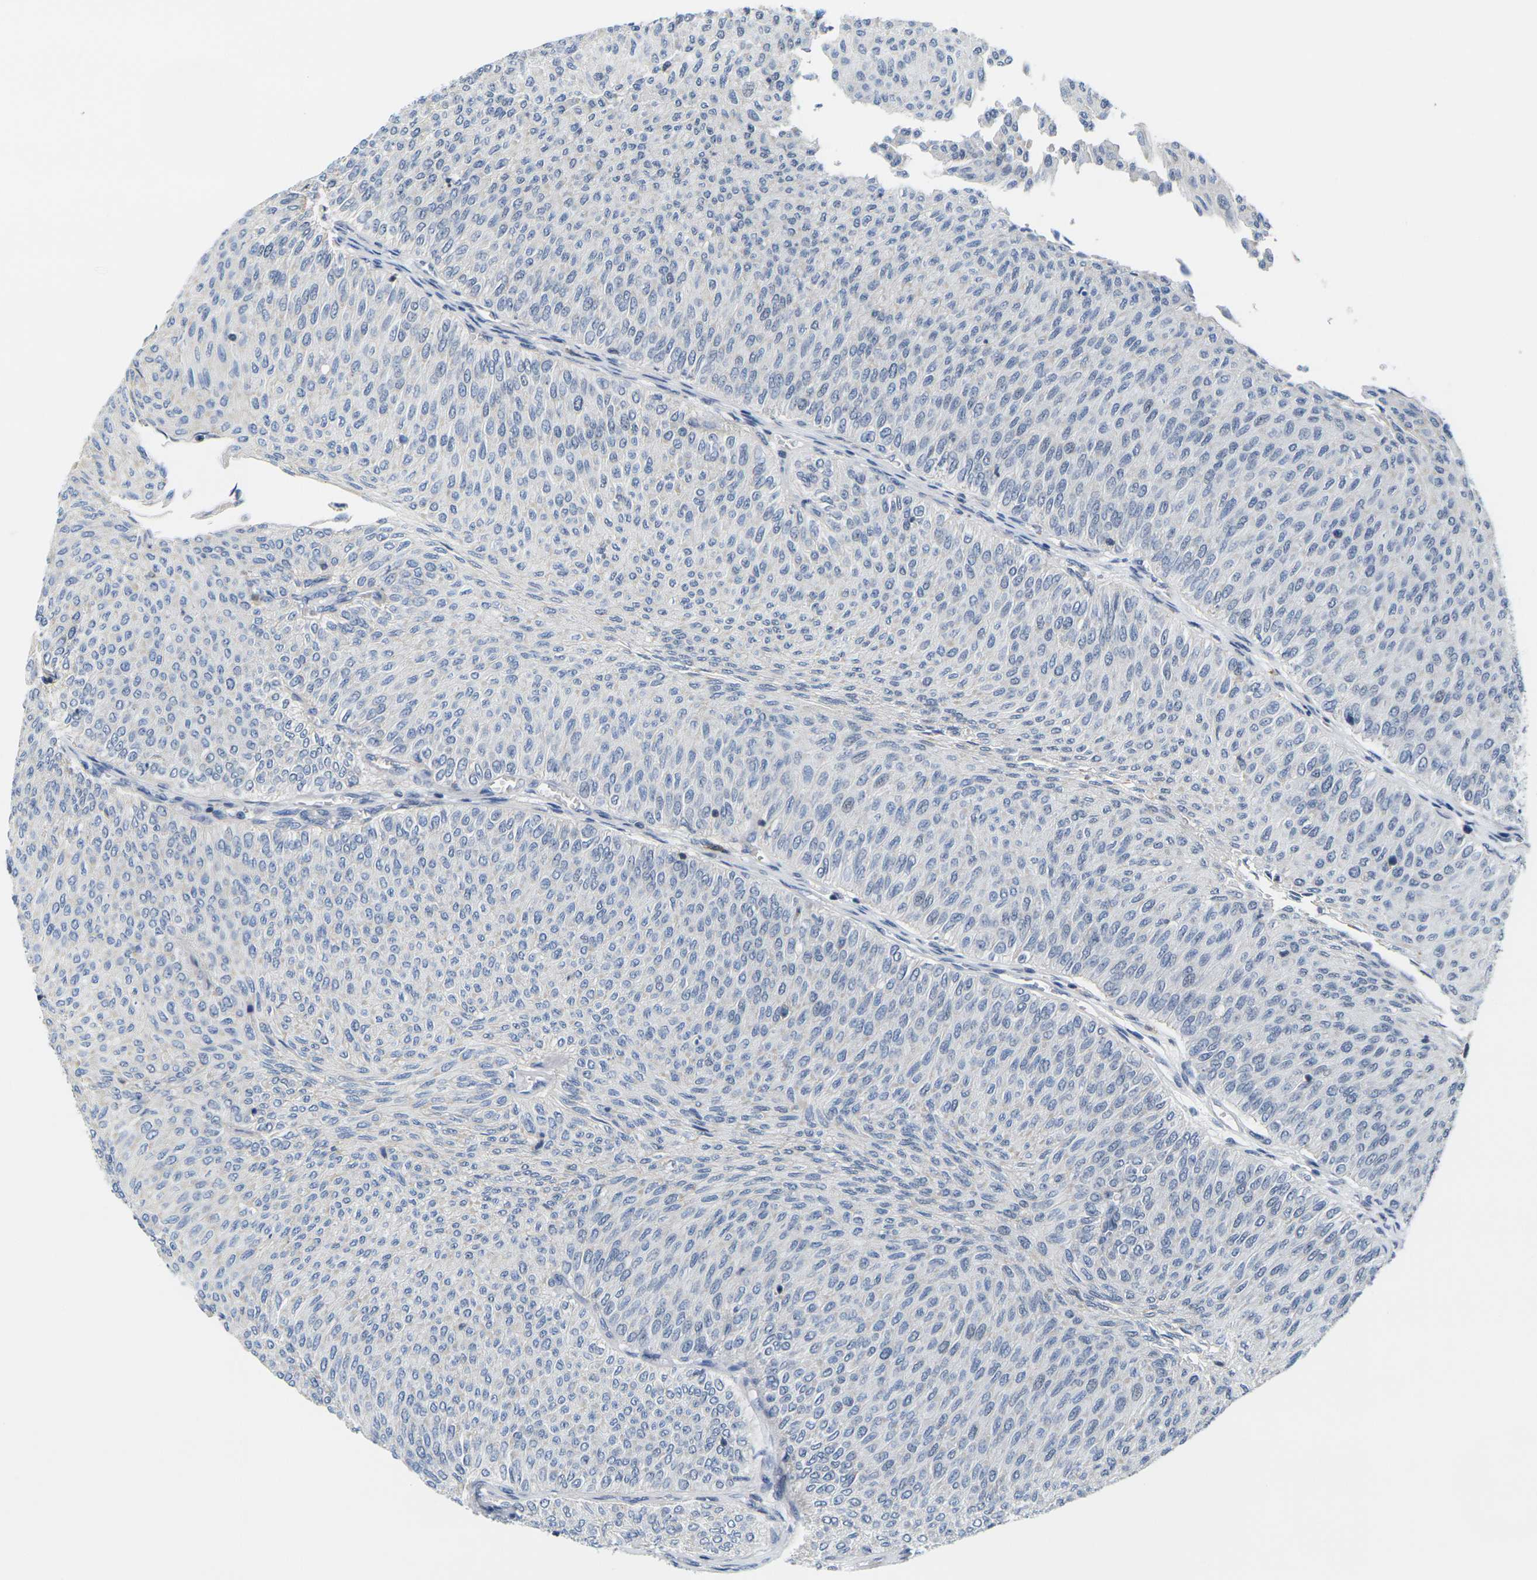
{"staining": {"intensity": "negative", "quantity": "none", "location": "none"}, "tissue": "urothelial cancer", "cell_type": "Tumor cells", "image_type": "cancer", "snomed": [{"axis": "morphology", "description": "Urothelial carcinoma, Low grade"}, {"axis": "topography", "description": "Urinary bladder"}], "caption": "Tumor cells show no significant protein expression in urothelial carcinoma (low-grade). Nuclei are stained in blue.", "gene": "OTOF", "patient": {"sex": "male", "age": 78}}